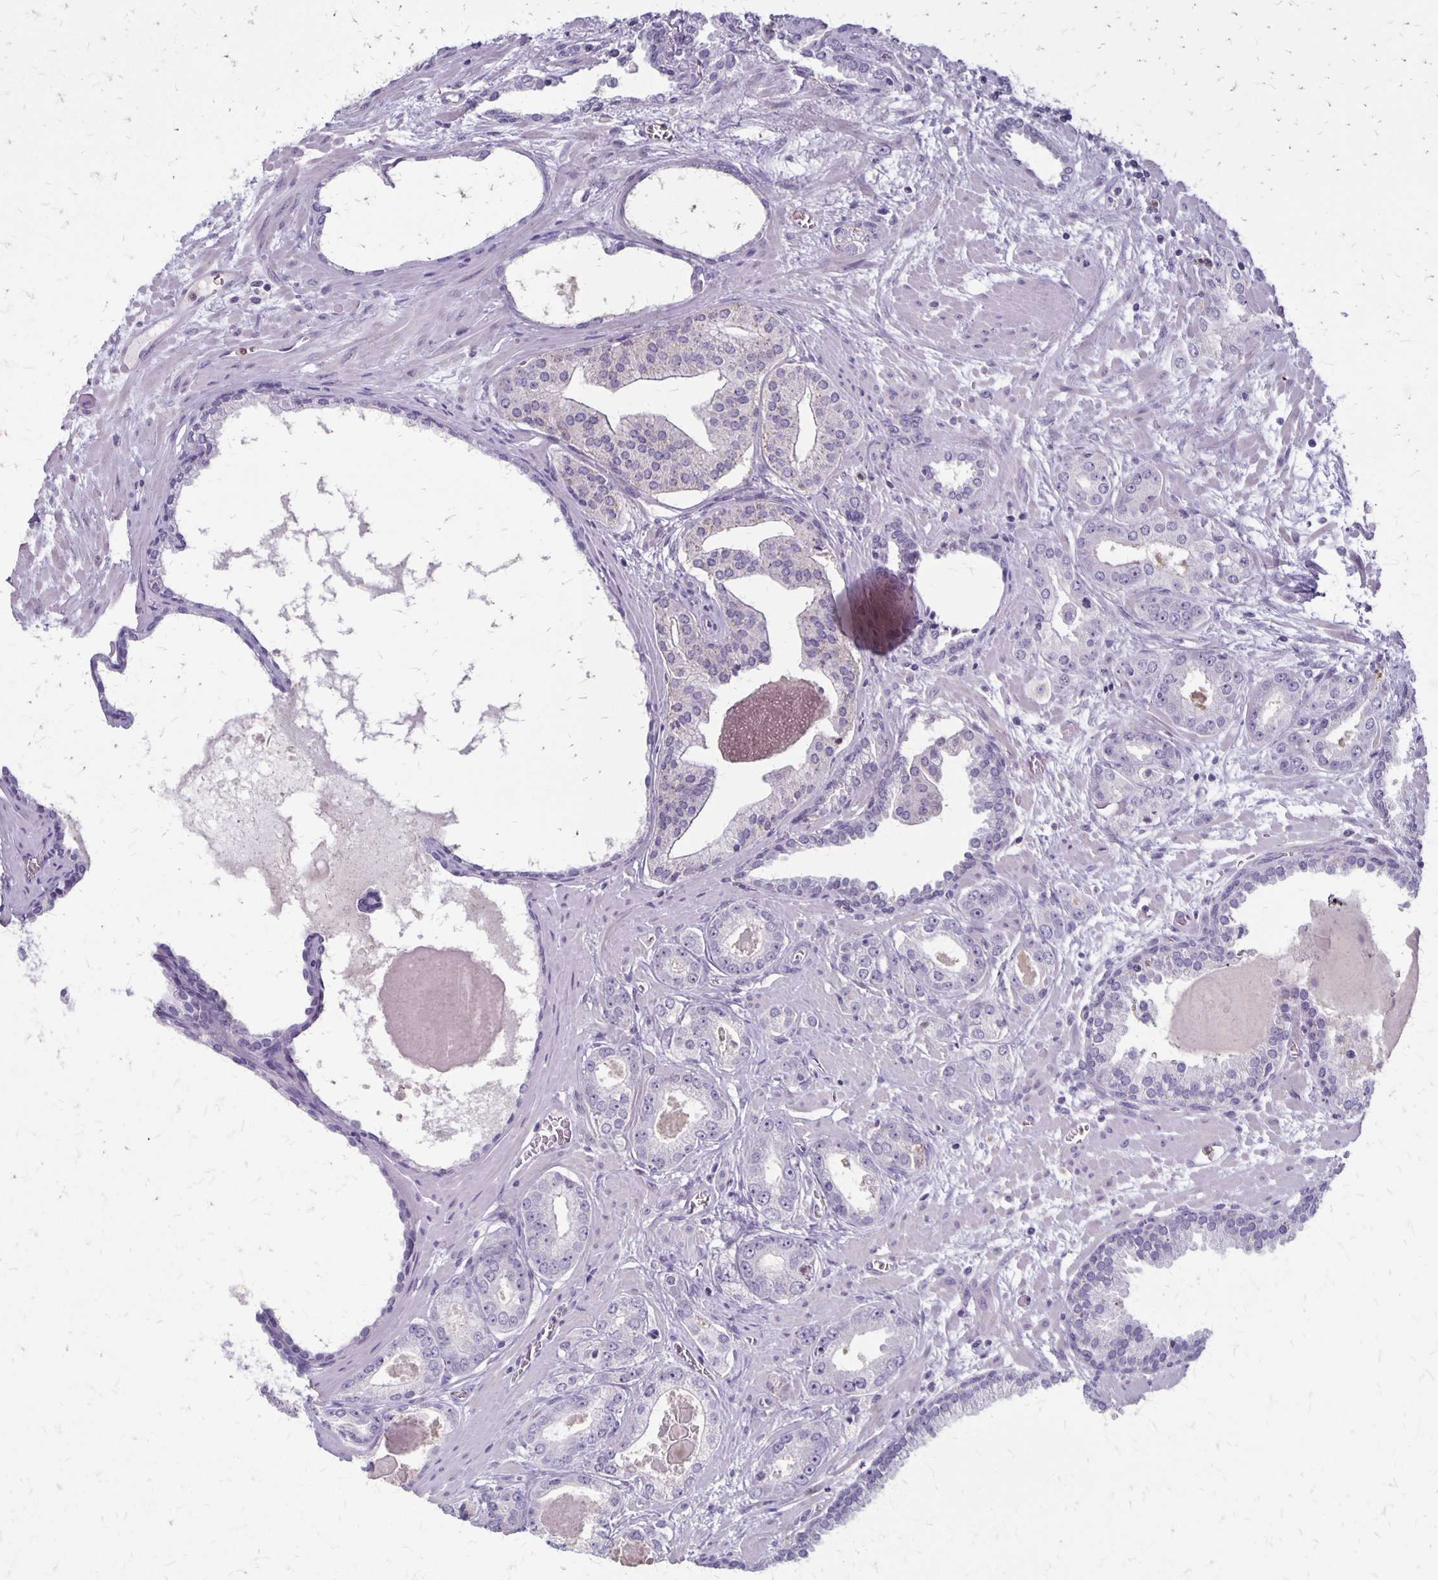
{"staining": {"intensity": "negative", "quantity": "none", "location": "none"}, "tissue": "prostate cancer", "cell_type": "Tumor cells", "image_type": "cancer", "snomed": [{"axis": "morphology", "description": "Adenocarcinoma, Low grade"}, {"axis": "topography", "description": "Prostate"}], "caption": "Human prostate low-grade adenocarcinoma stained for a protein using immunohistochemistry reveals no positivity in tumor cells.", "gene": "SEPTIN5", "patient": {"sex": "male", "age": 64}}